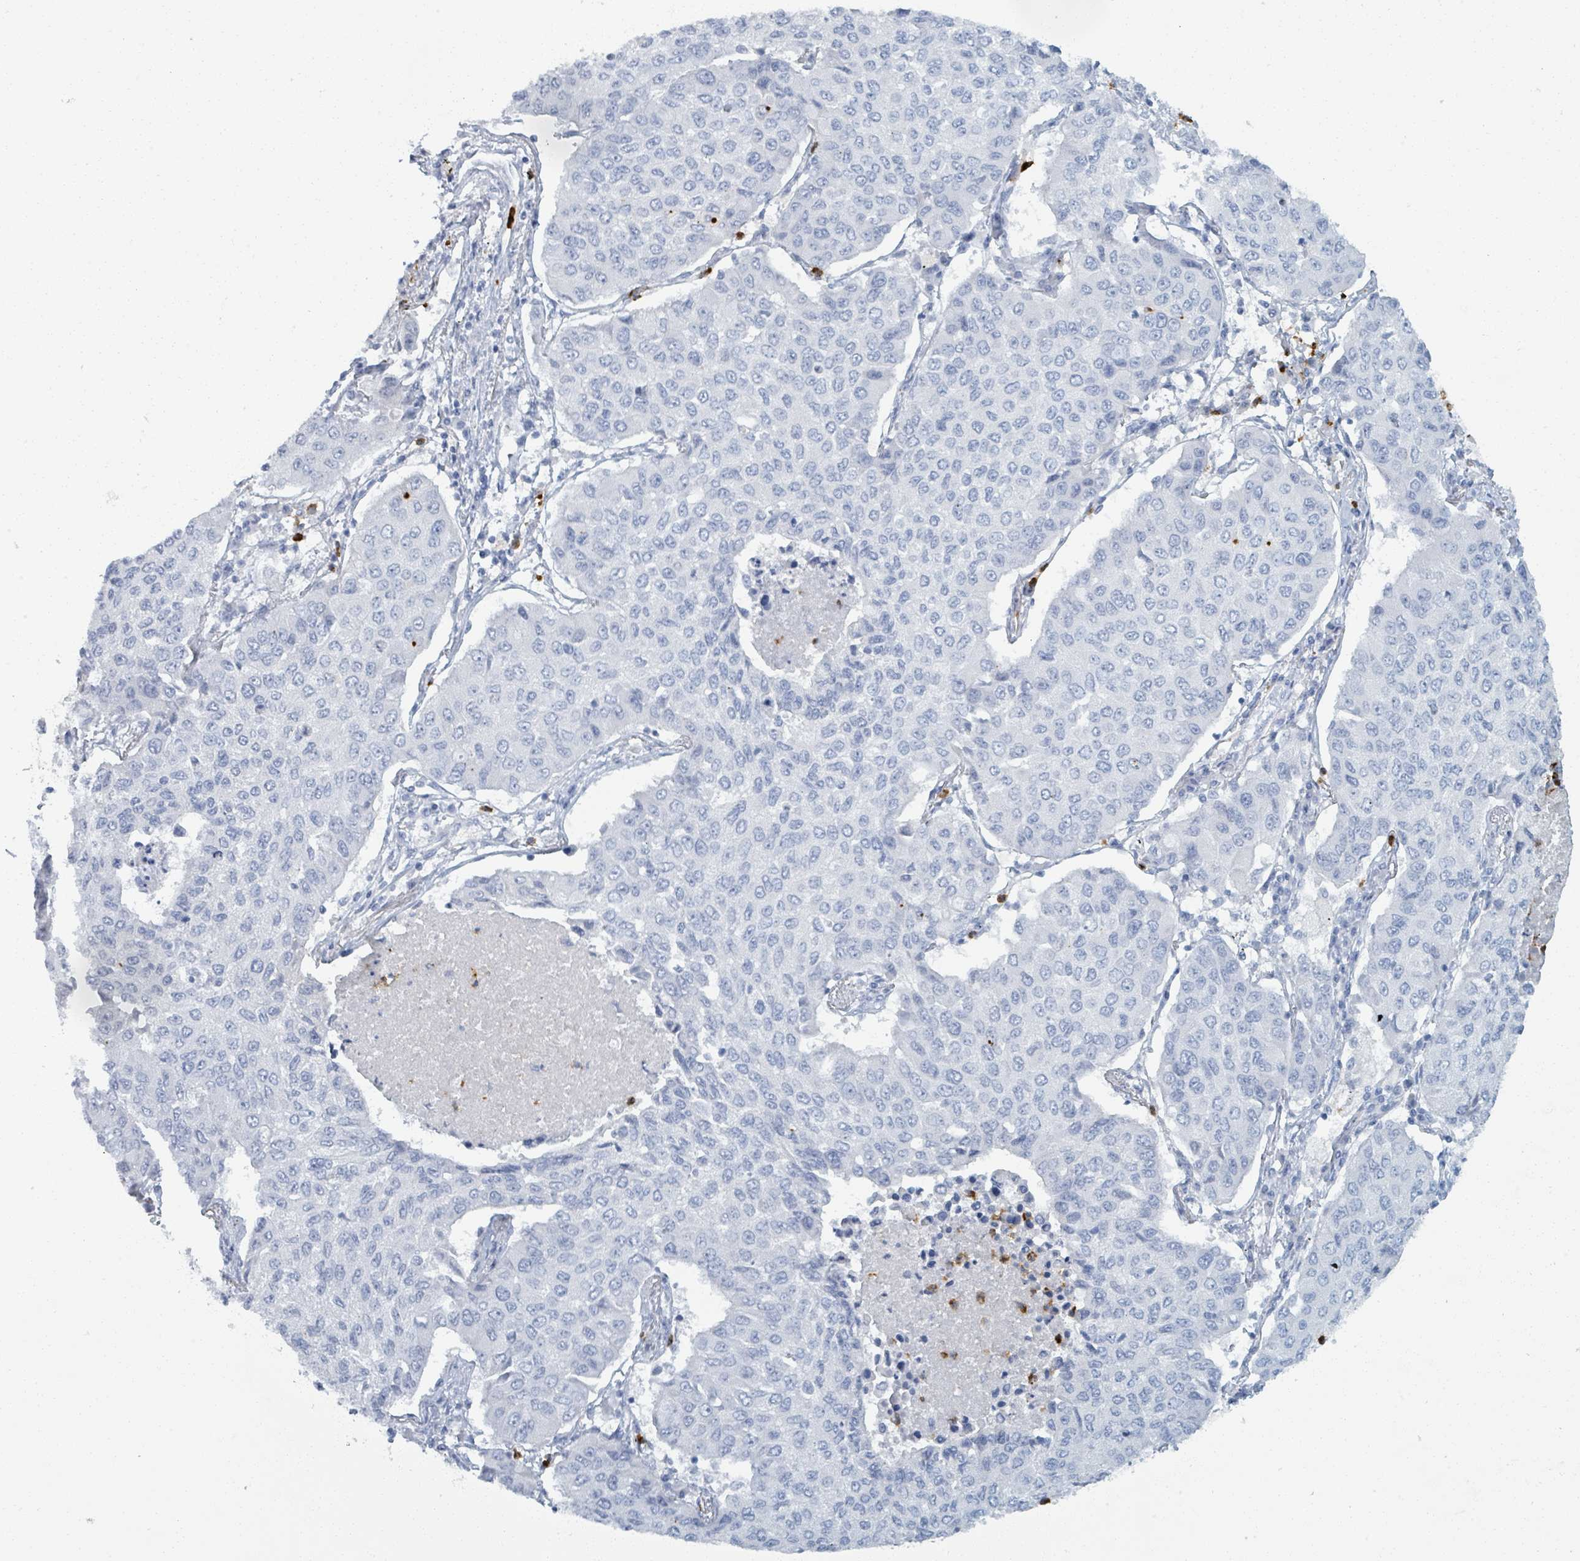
{"staining": {"intensity": "negative", "quantity": "none", "location": "none"}, "tissue": "lung cancer", "cell_type": "Tumor cells", "image_type": "cancer", "snomed": [{"axis": "morphology", "description": "Squamous cell carcinoma, NOS"}, {"axis": "topography", "description": "Lung"}], "caption": "A photomicrograph of human squamous cell carcinoma (lung) is negative for staining in tumor cells.", "gene": "DEFA4", "patient": {"sex": "male", "age": 74}}